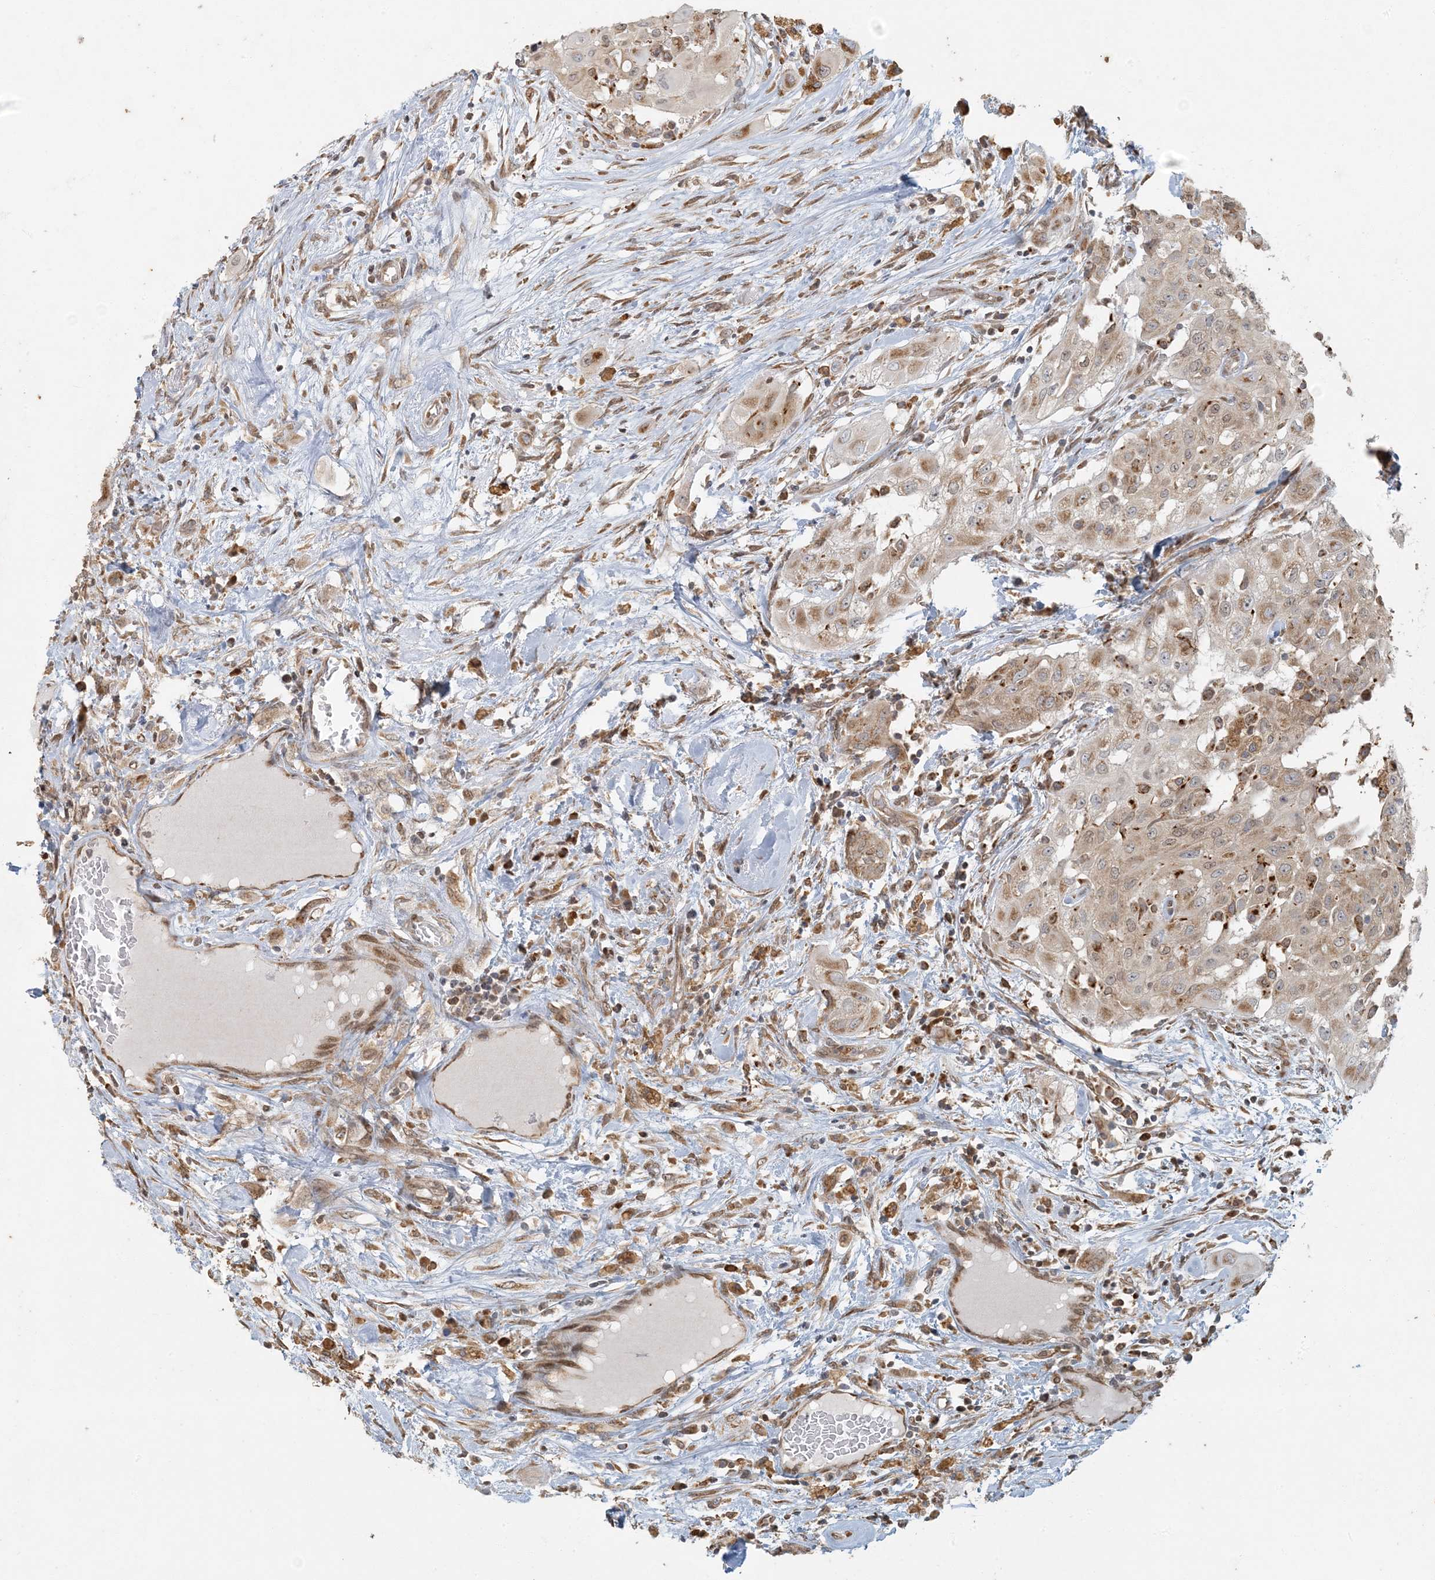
{"staining": {"intensity": "moderate", "quantity": ">75%", "location": "cytoplasmic/membranous,nuclear"}, "tissue": "thyroid cancer", "cell_type": "Tumor cells", "image_type": "cancer", "snomed": [{"axis": "morphology", "description": "Papillary adenocarcinoma, NOS"}, {"axis": "topography", "description": "Thyroid gland"}], "caption": "Immunohistochemical staining of human thyroid papillary adenocarcinoma exhibits medium levels of moderate cytoplasmic/membranous and nuclear protein expression in approximately >75% of tumor cells.", "gene": "AK9", "patient": {"sex": "female", "age": 59}}